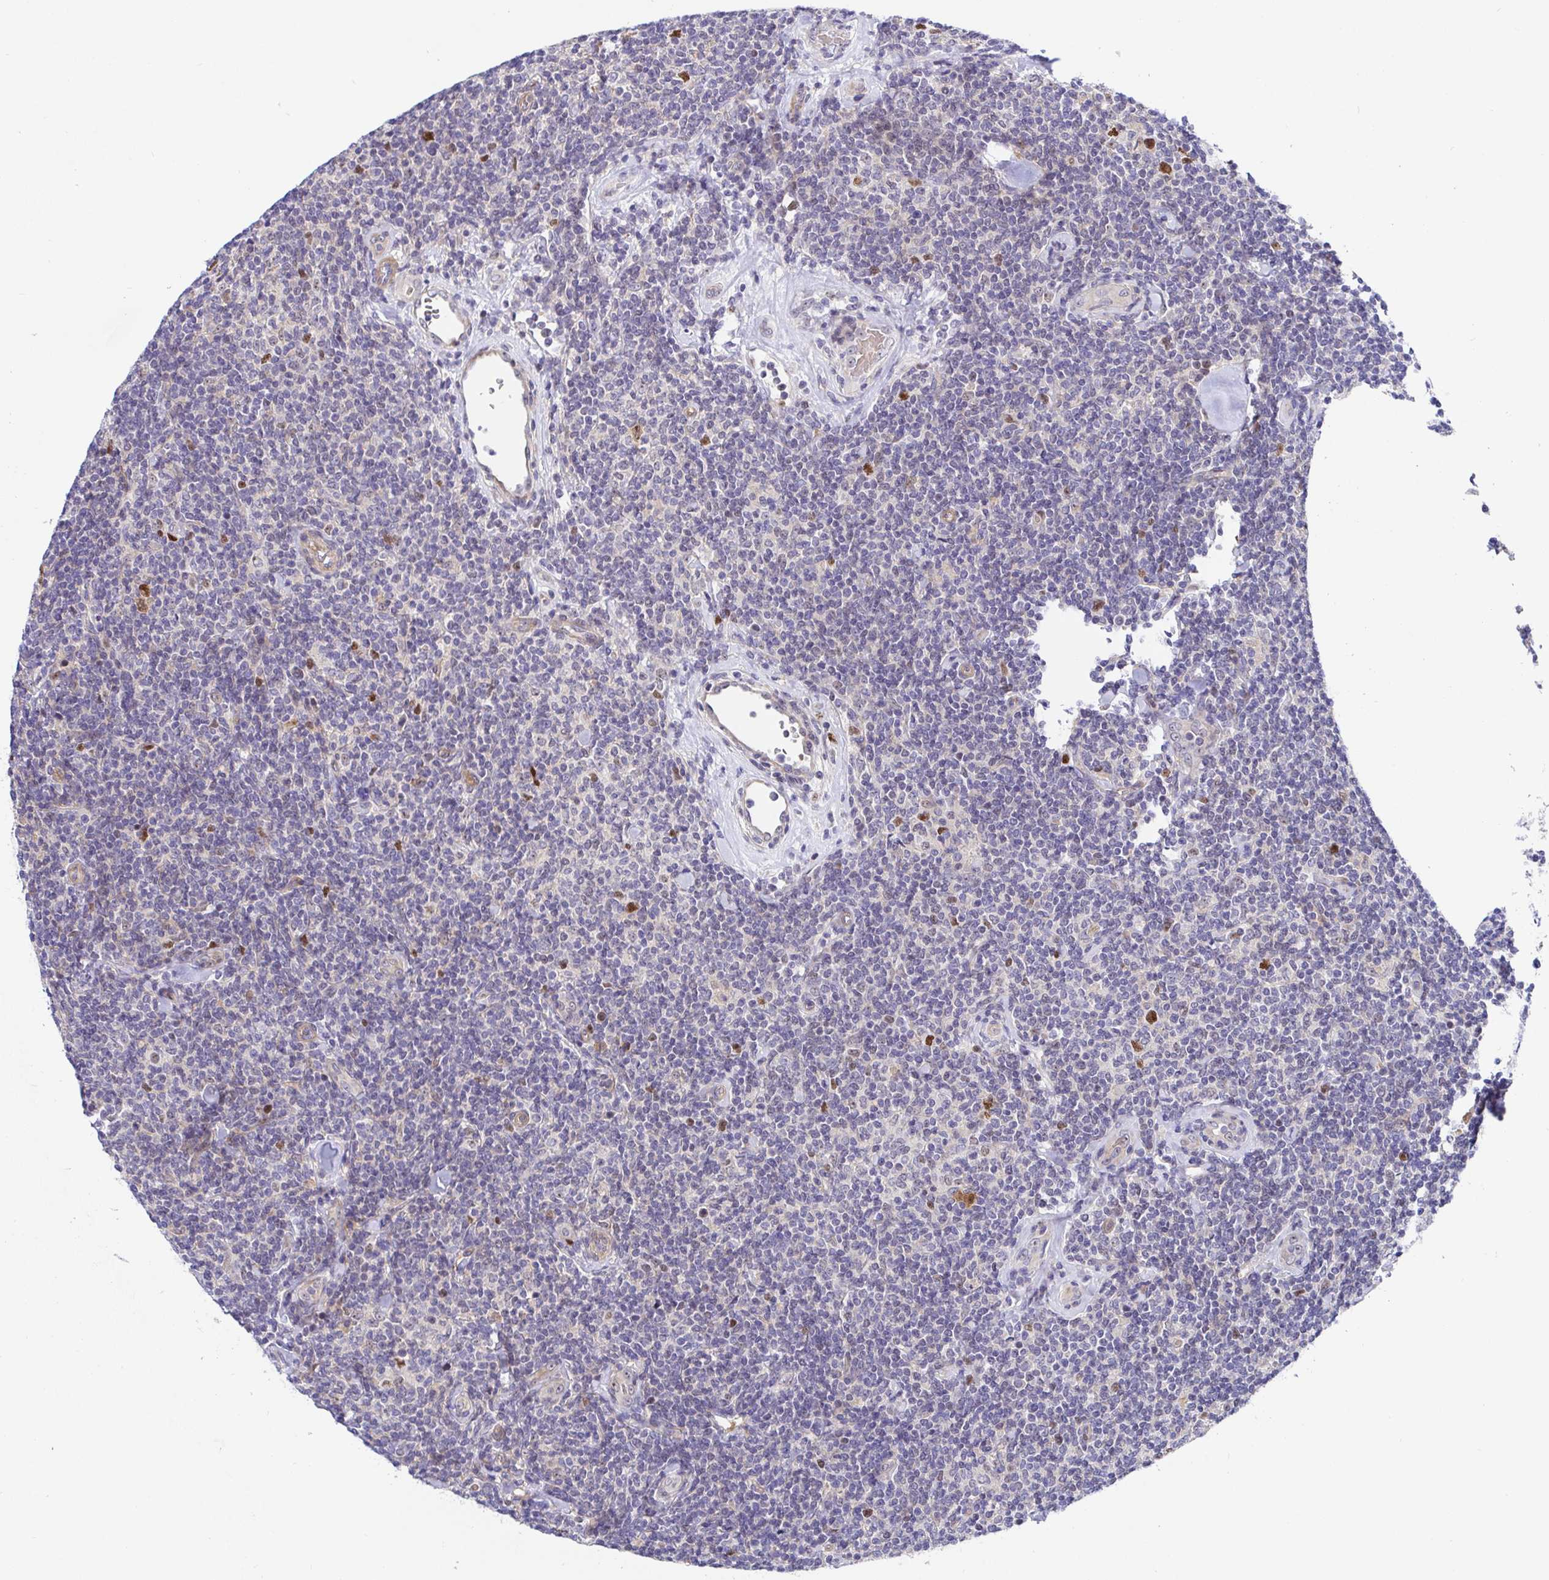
{"staining": {"intensity": "moderate", "quantity": "<25%", "location": "nuclear"}, "tissue": "lymphoma", "cell_type": "Tumor cells", "image_type": "cancer", "snomed": [{"axis": "morphology", "description": "Malignant lymphoma, non-Hodgkin's type, Low grade"}, {"axis": "topography", "description": "Lymph node"}], "caption": "Brown immunohistochemical staining in human malignant lymphoma, non-Hodgkin's type (low-grade) displays moderate nuclear expression in approximately <25% of tumor cells.", "gene": "TIMELESS", "patient": {"sex": "female", "age": 56}}